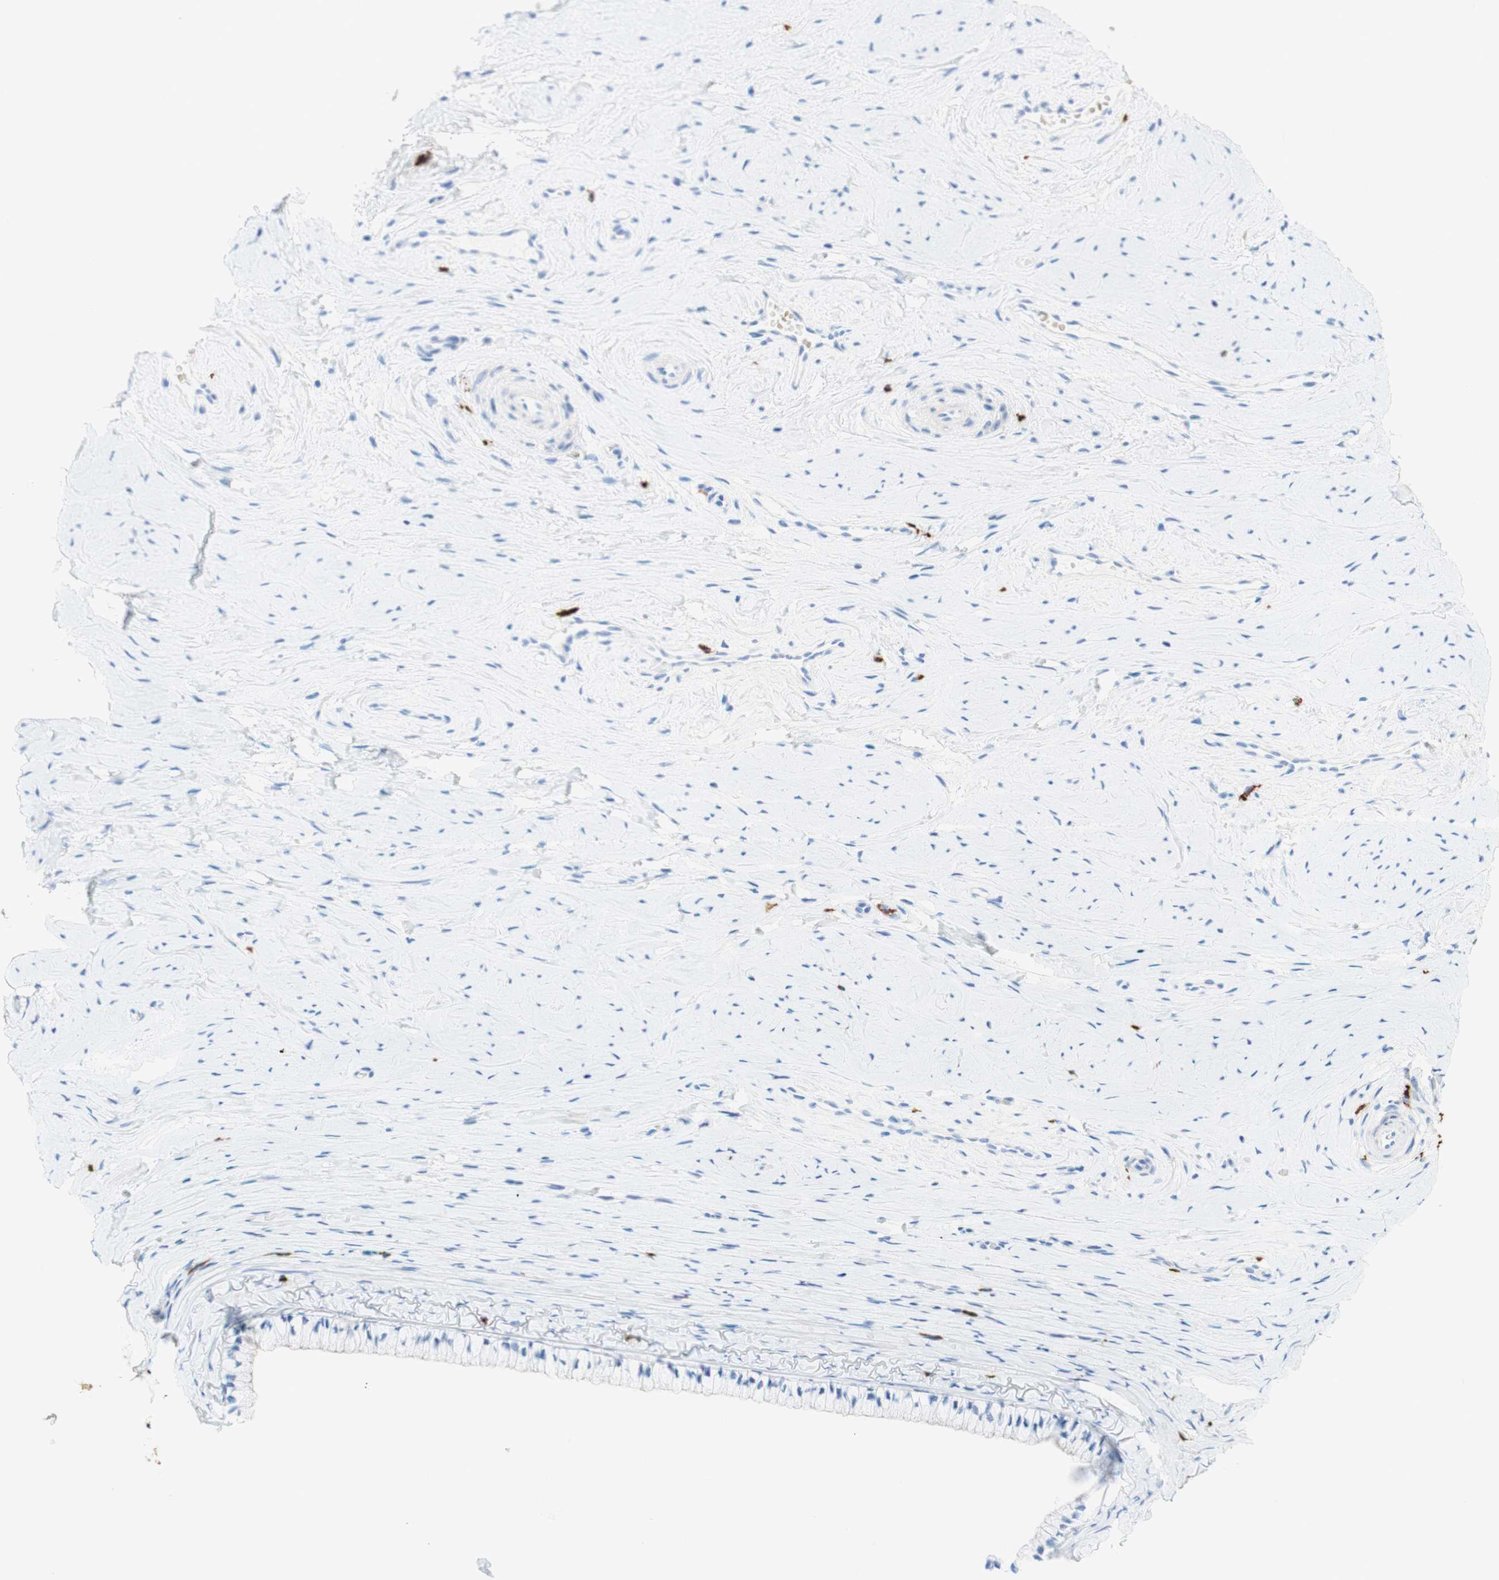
{"staining": {"intensity": "negative", "quantity": "none", "location": "none"}, "tissue": "cervix", "cell_type": "Glandular cells", "image_type": "normal", "snomed": [{"axis": "morphology", "description": "Normal tissue, NOS"}, {"axis": "topography", "description": "Cervix"}], "caption": "Protein analysis of unremarkable cervix shows no significant expression in glandular cells.", "gene": "CEACAM1", "patient": {"sex": "female", "age": 39}}